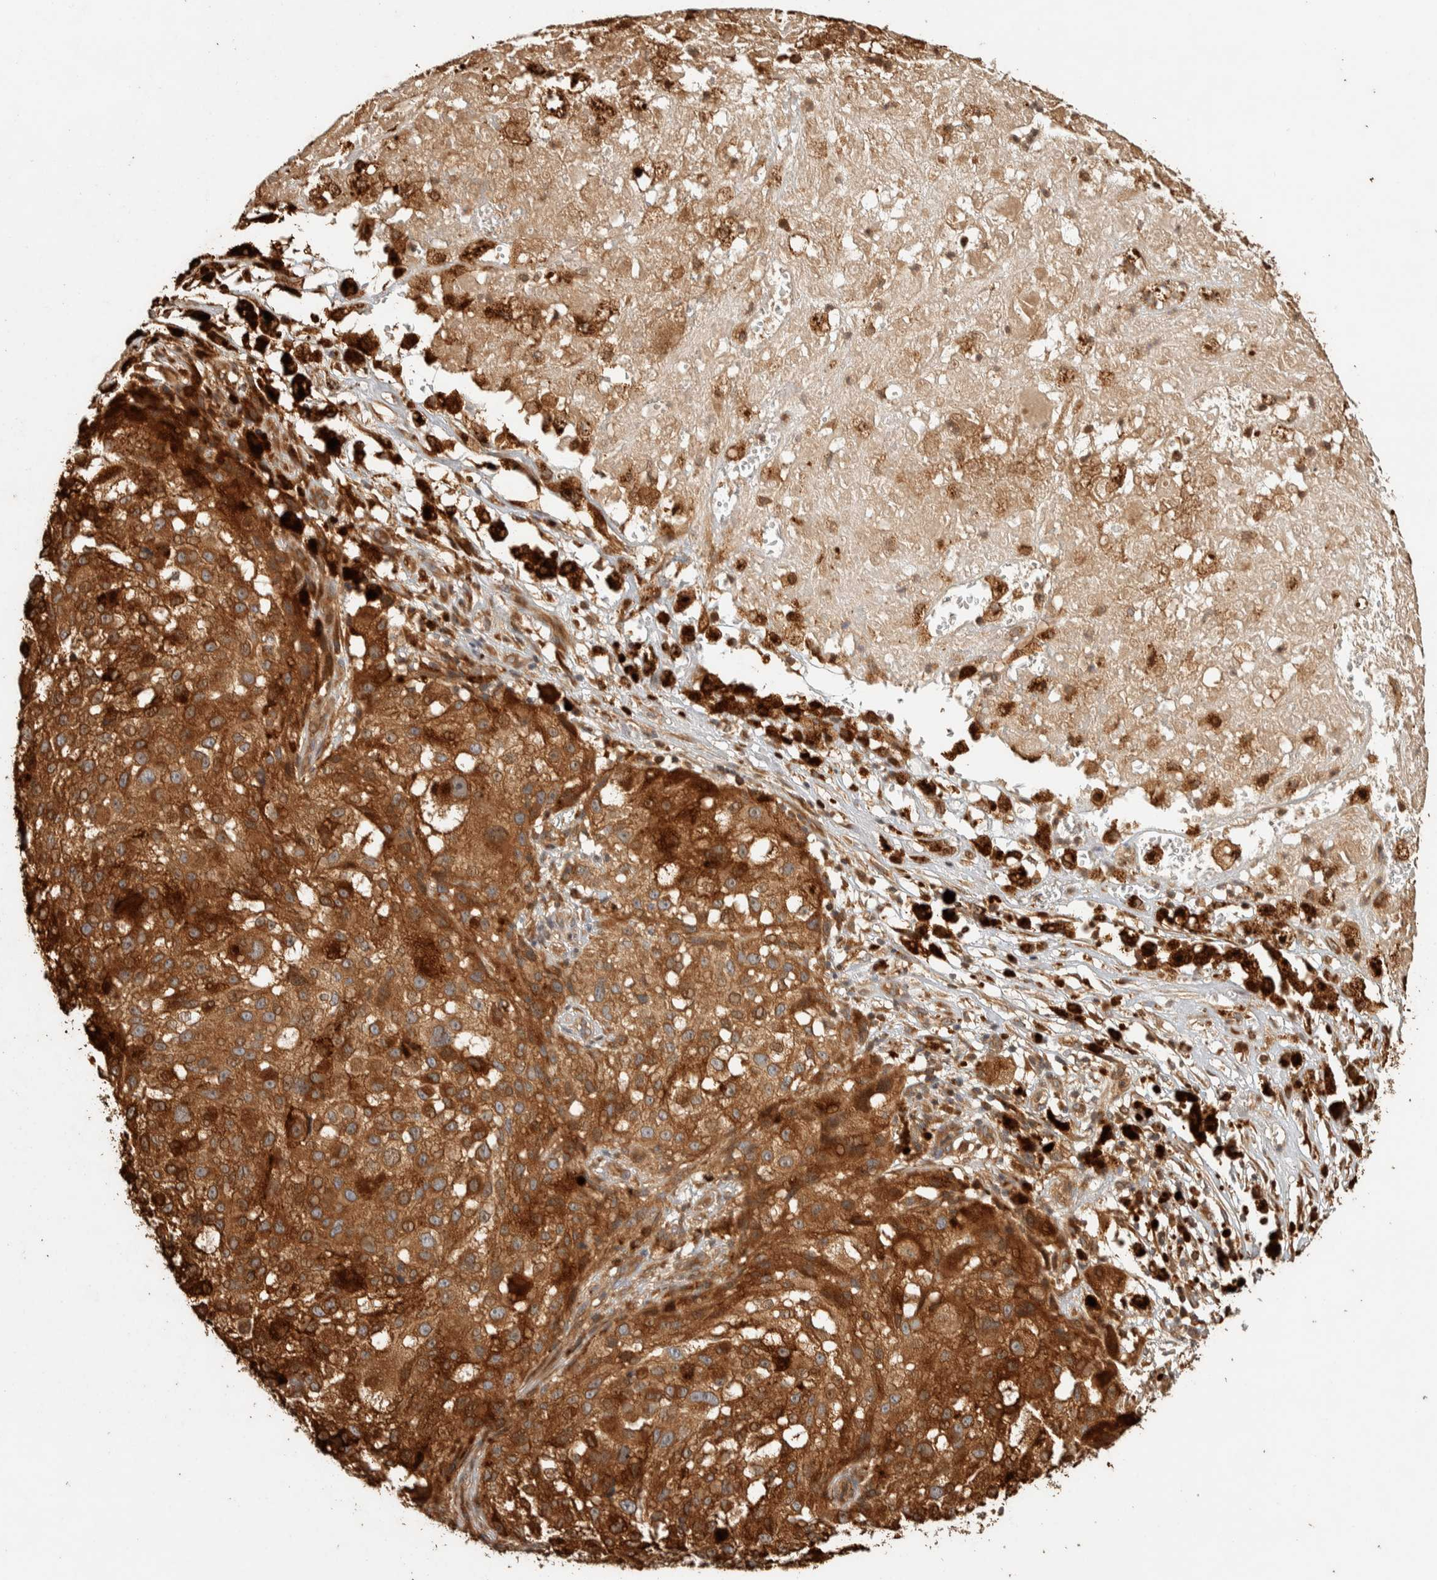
{"staining": {"intensity": "strong", "quantity": ">75%", "location": "cytoplasmic/membranous"}, "tissue": "melanoma", "cell_type": "Tumor cells", "image_type": "cancer", "snomed": [{"axis": "morphology", "description": "Necrosis, NOS"}, {"axis": "morphology", "description": "Malignant melanoma, NOS"}, {"axis": "topography", "description": "Skin"}], "caption": "Protein staining of malignant melanoma tissue exhibits strong cytoplasmic/membranous expression in approximately >75% of tumor cells. (brown staining indicates protein expression, while blue staining denotes nuclei).", "gene": "EXOC7", "patient": {"sex": "female", "age": 87}}